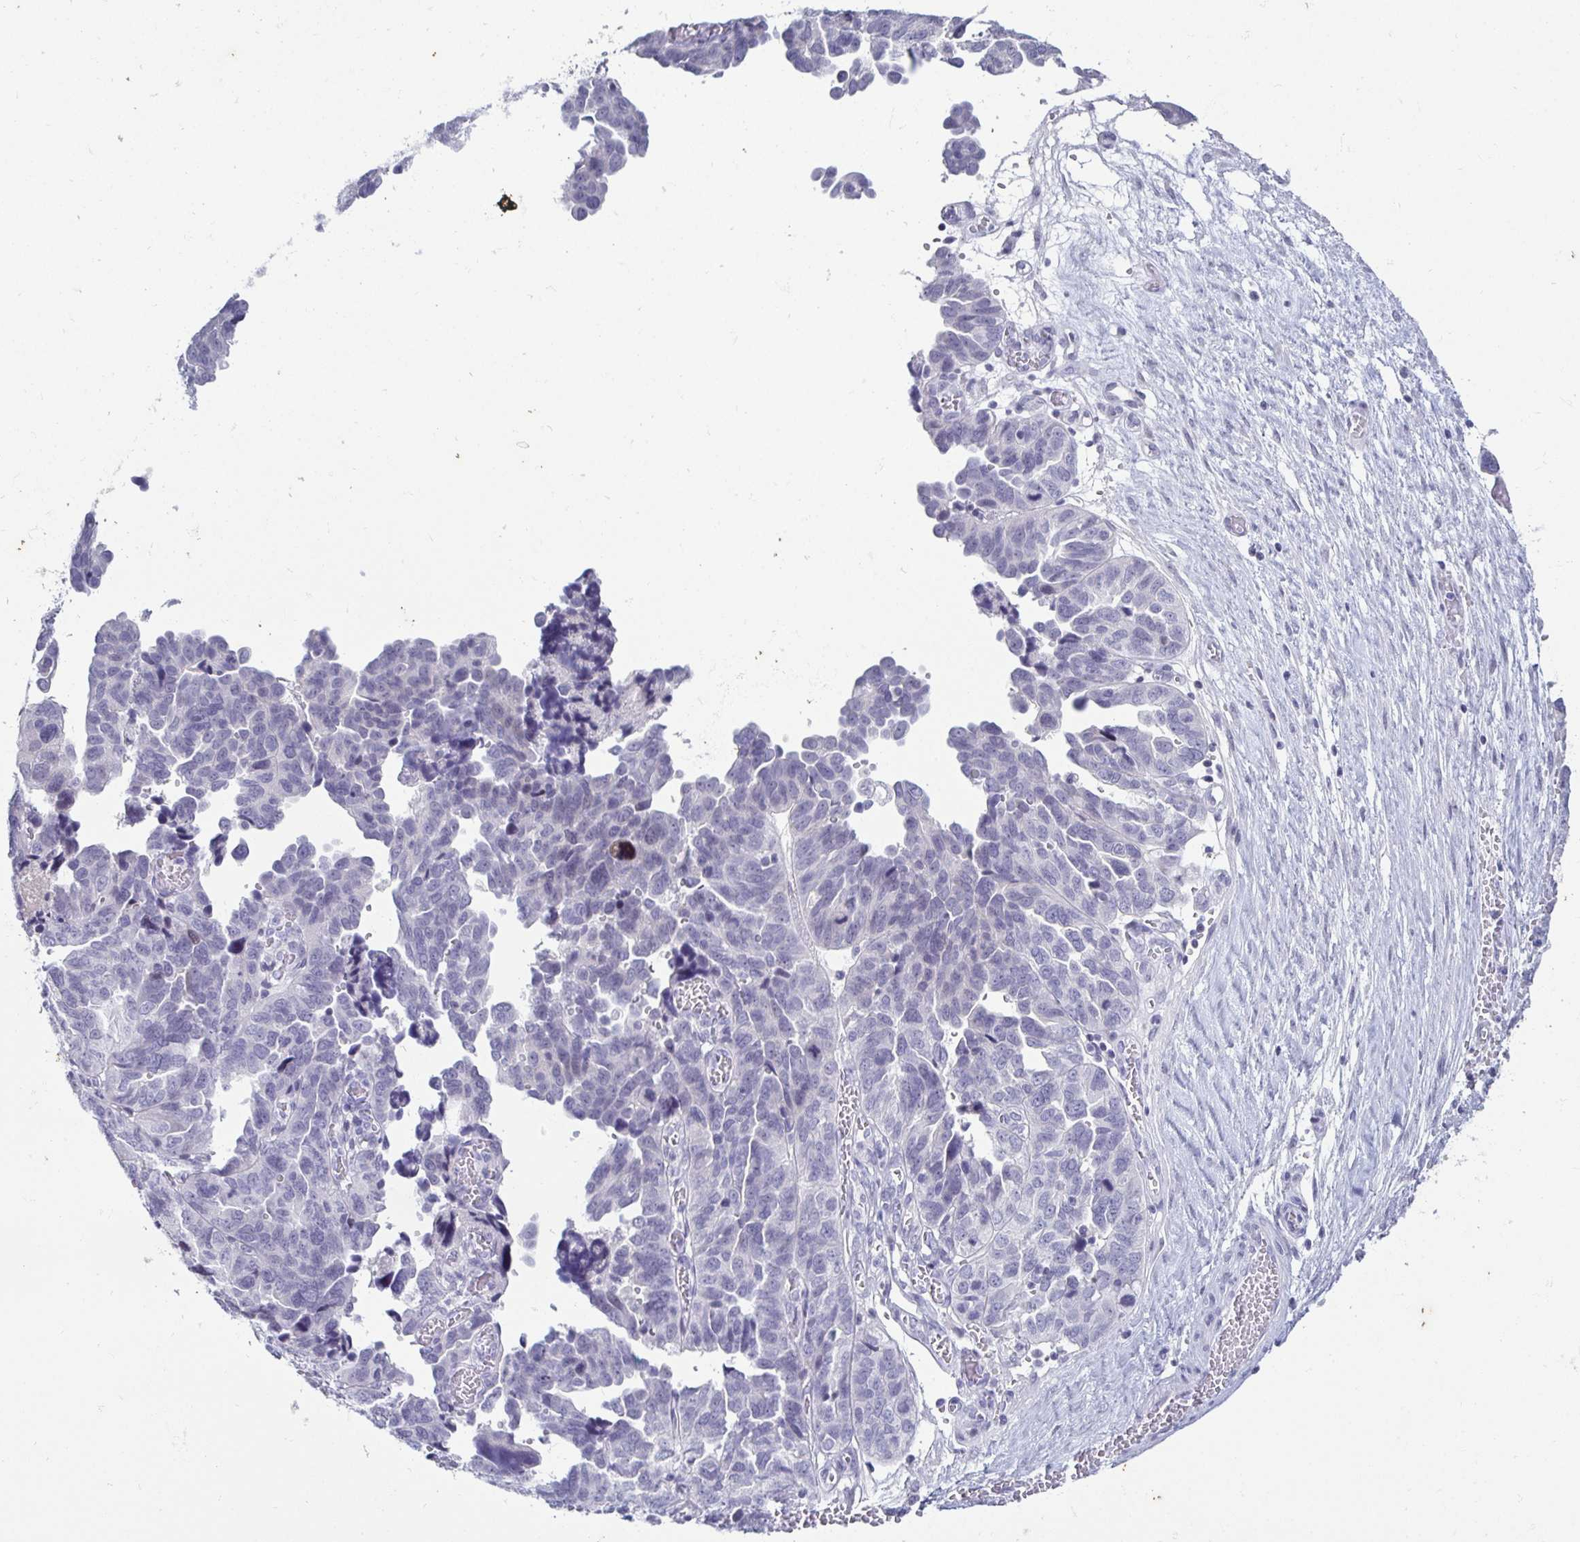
{"staining": {"intensity": "negative", "quantity": "none", "location": "none"}, "tissue": "ovarian cancer", "cell_type": "Tumor cells", "image_type": "cancer", "snomed": [{"axis": "morphology", "description": "Cystadenocarcinoma, serous, NOS"}, {"axis": "topography", "description": "Ovary"}], "caption": "Immunohistochemical staining of serous cystadenocarcinoma (ovarian) demonstrates no significant expression in tumor cells. Brightfield microscopy of IHC stained with DAB (3,3'-diaminobenzidine) (brown) and hematoxylin (blue), captured at high magnification.", "gene": "CR2", "patient": {"sex": "female", "age": 64}}